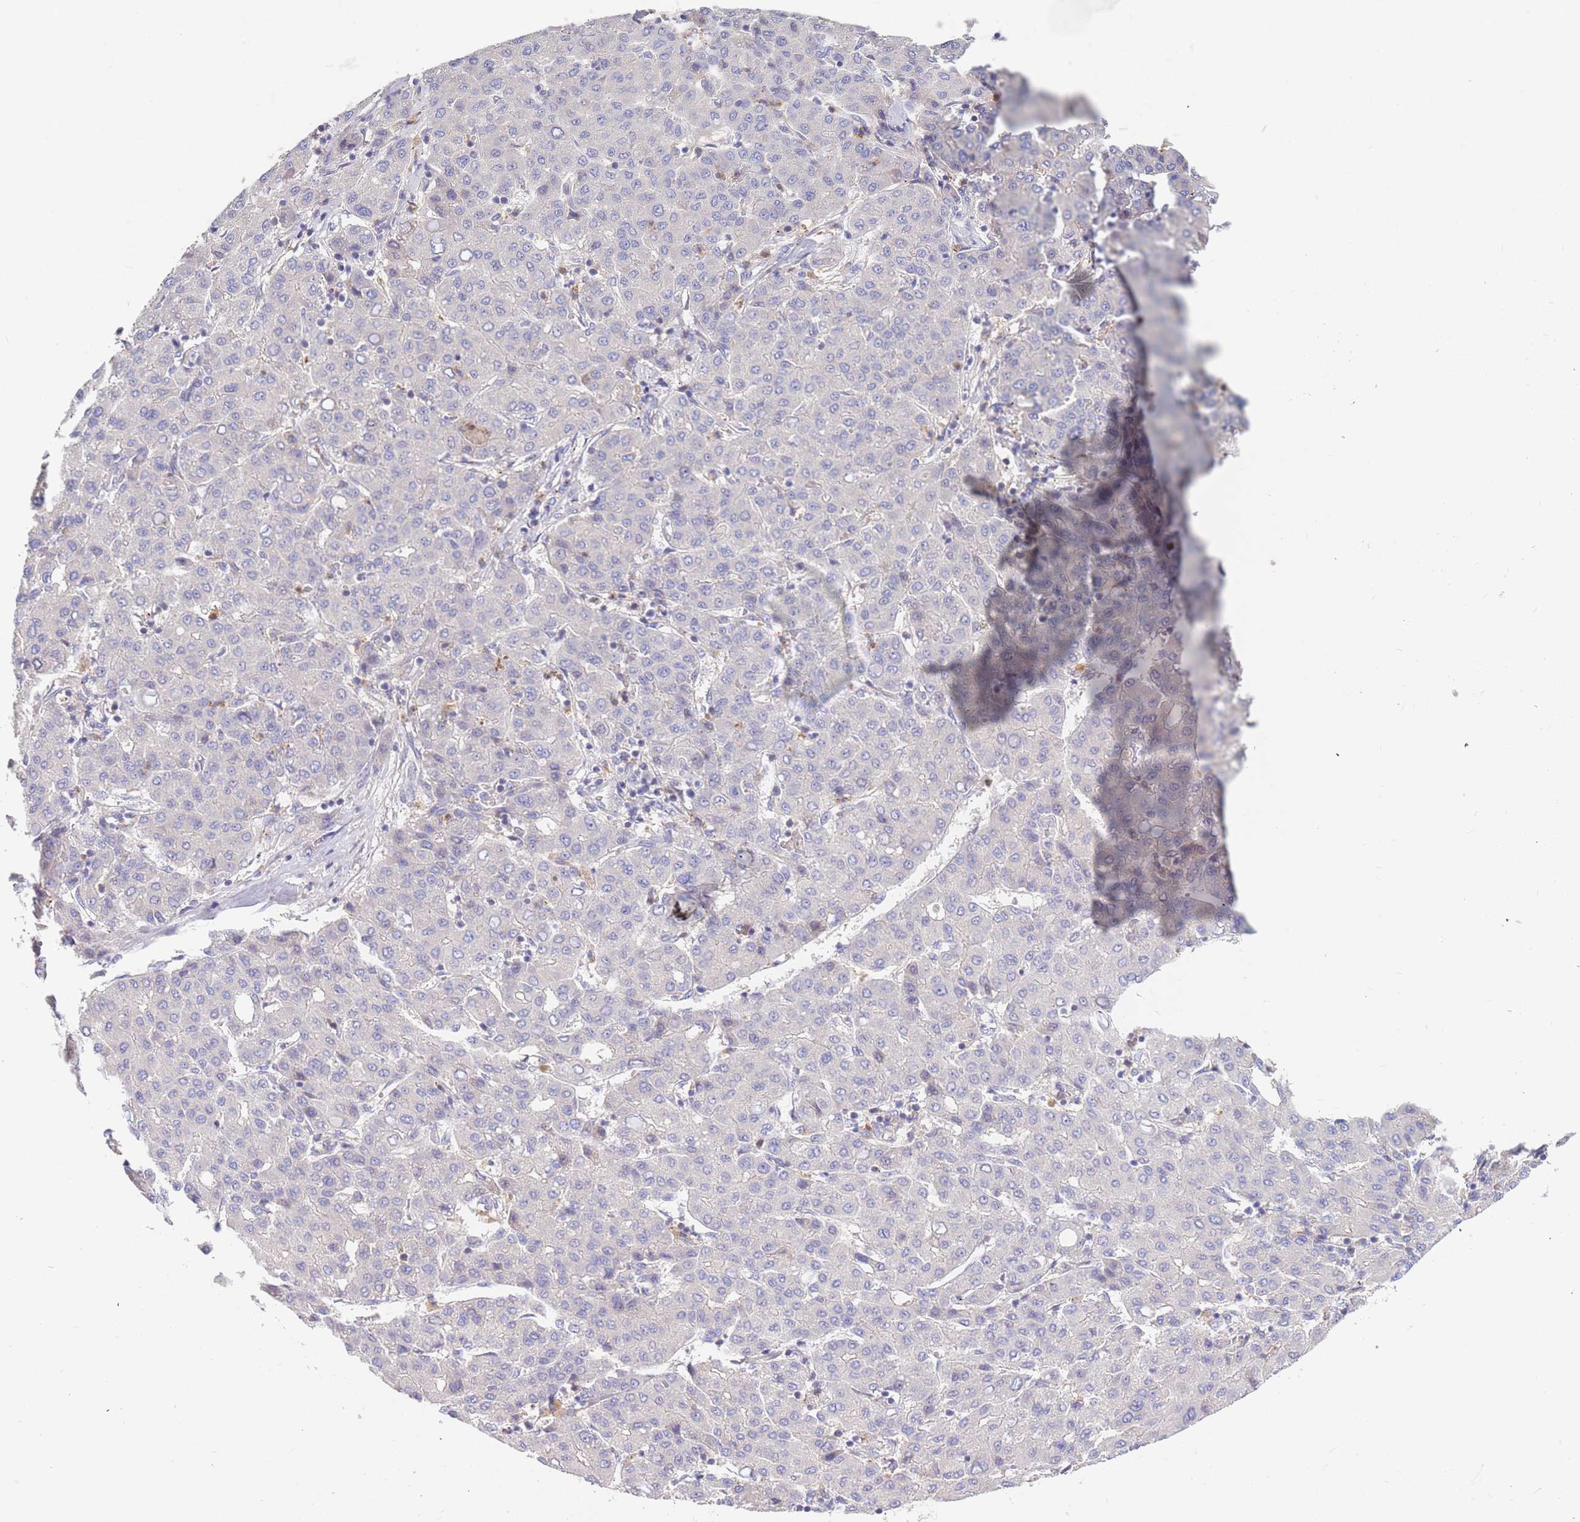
{"staining": {"intensity": "negative", "quantity": "none", "location": "none"}, "tissue": "liver cancer", "cell_type": "Tumor cells", "image_type": "cancer", "snomed": [{"axis": "morphology", "description": "Carcinoma, Hepatocellular, NOS"}, {"axis": "topography", "description": "Liver"}], "caption": "Immunohistochemistry (IHC) image of human liver cancer stained for a protein (brown), which exhibits no expression in tumor cells.", "gene": "BORCS5", "patient": {"sex": "male", "age": 65}}